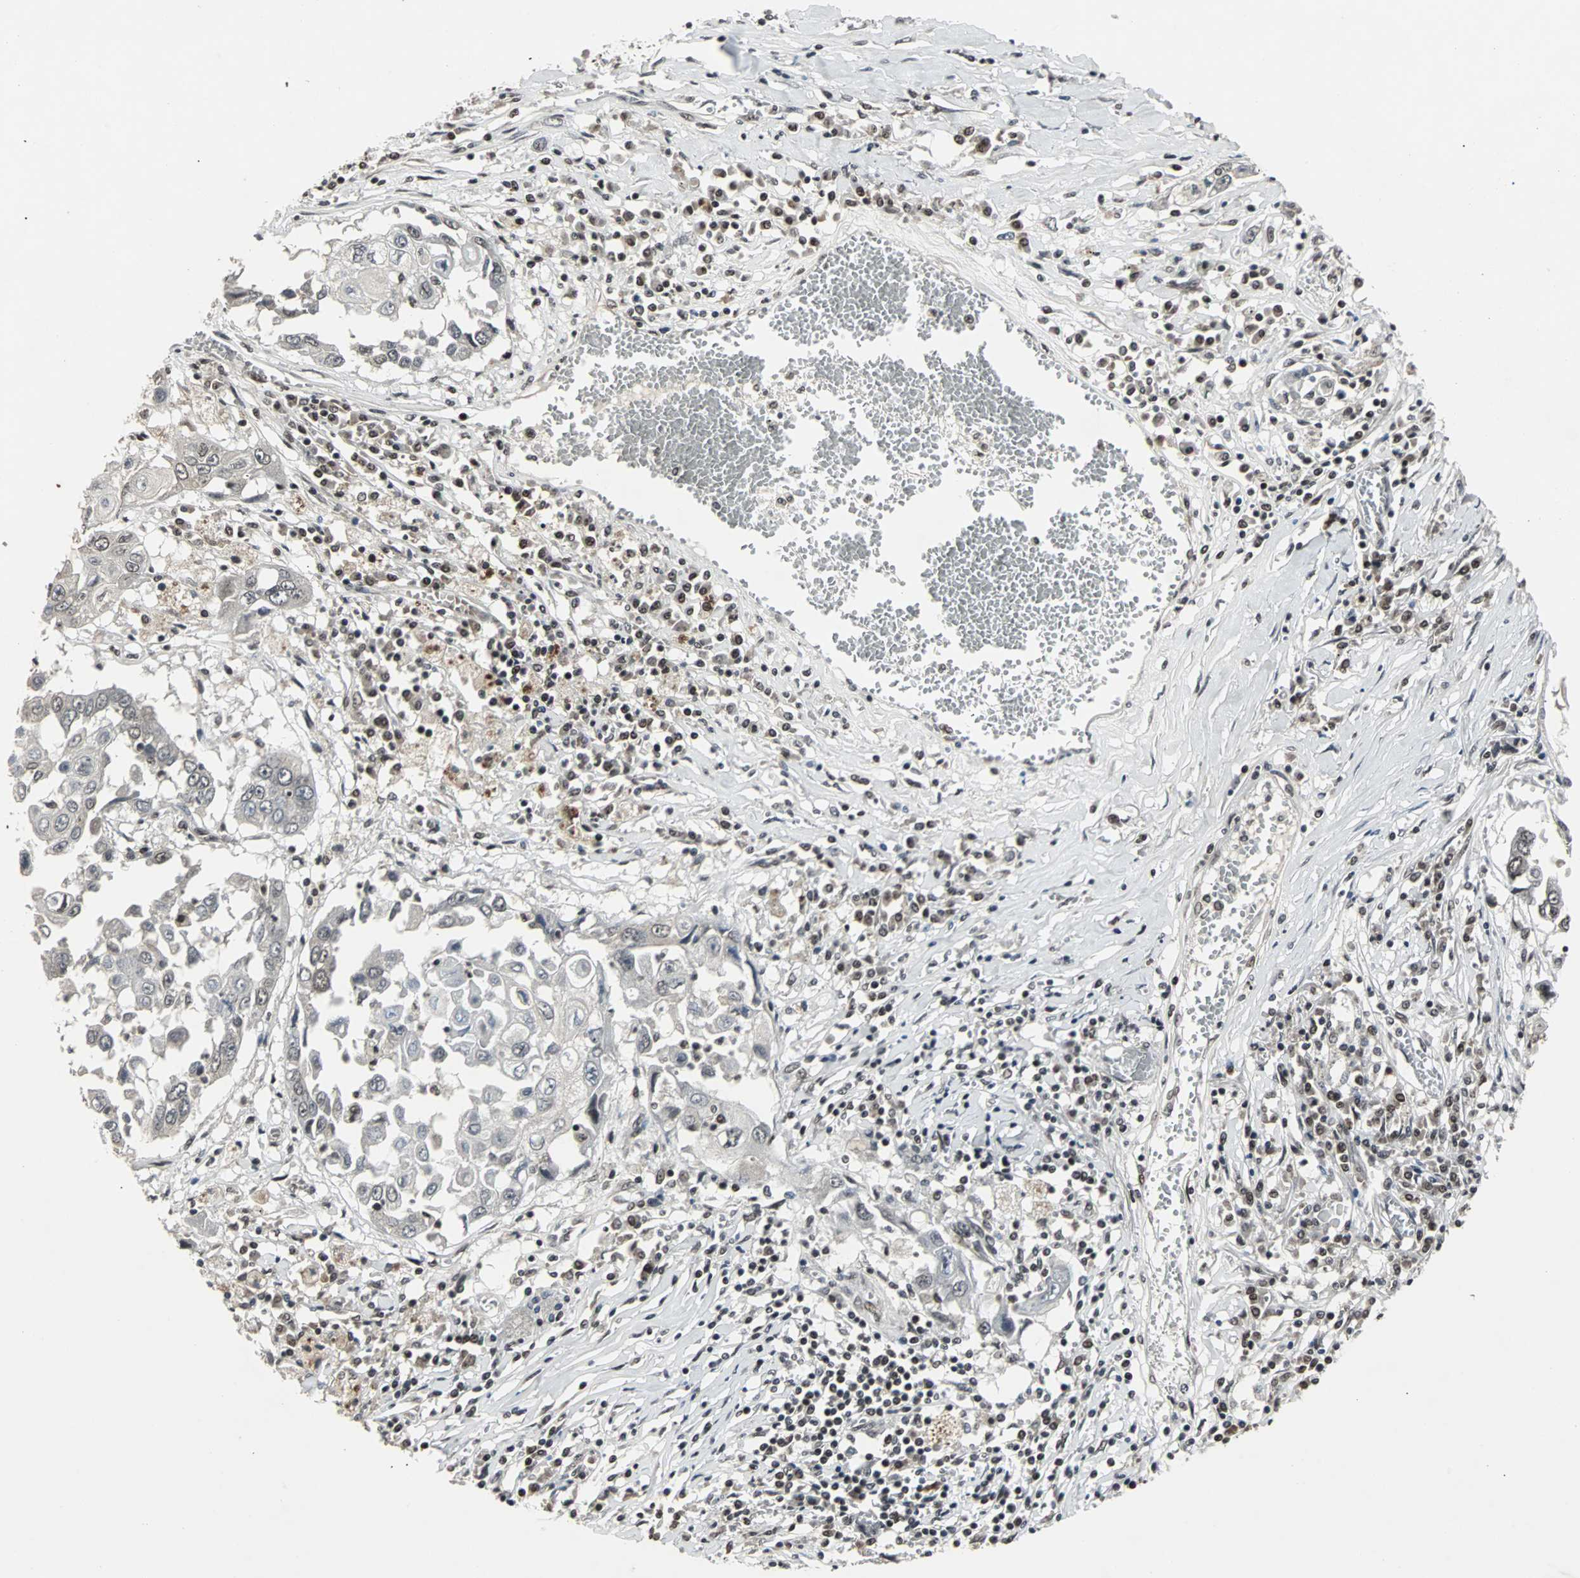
{"staining": {"intensity": "strong", "quantity": ">75%", "location": "nuclear"}, "tissue": "lung cancer", "cell_type": "Tumor cells", "image_type": "cancer", "snomed": [{"axis": "morphology", "description": "Squamous cell carcinoma, NOS"}, {"axis": "topography", "description": "Lung"}], "caption": "Immunohistochemical staining of human lung squamous cell carcinoma demonstrates high levels of strong nuclear positivity in approximately >75% of tumor cells. The protein of interest is shown in brown color, while the nuclei are stained blue.", "gene": "PNKP", "patient": {"sex": "male", "age": 71}}